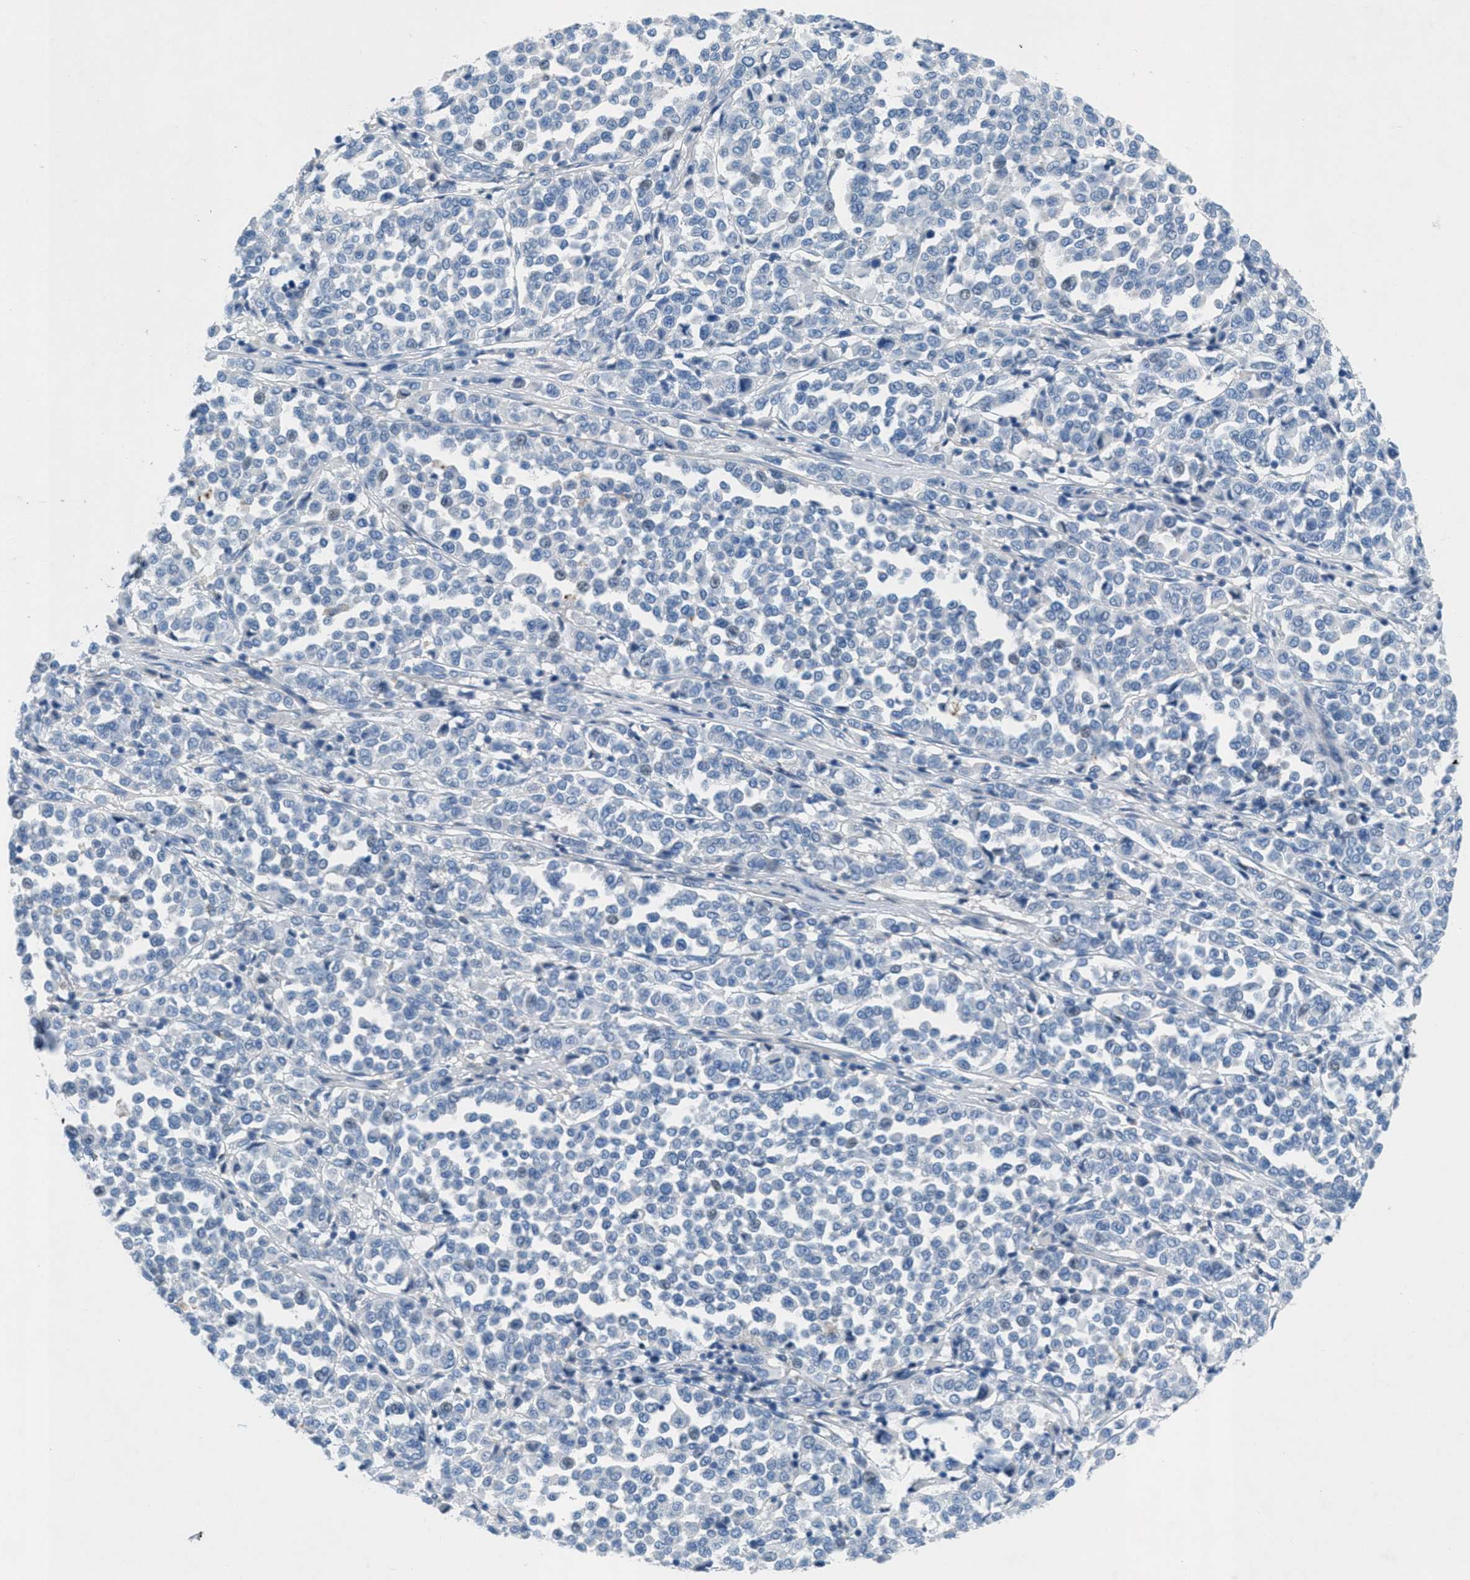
{"staining": {"intensity": "negative", "quantity": "none", "location": "none"}, "tissue": "melanoma", "cell_type": "Tumor cells", "image_type": "cancer", "snomed": [{"axis": "morphology", "description": "Malignant melanoma, Metastatic site"}, {"axis": "topography", "description": "Pancreas"}], "caption": "This photomicrograph is of melanoma stained with immunohistochemistry to label a protein in brown with the nuclei are counter-stained blue. There is no expression in tumor cells. (Stains: DAB (3,3'-diaminobenzidine) IHC with hematoxylin counter stain, Microscopy: brightfield microscopy at high magnification).", "gene": "GALNT17", "patient": {"sex": "female", "age": 30}}